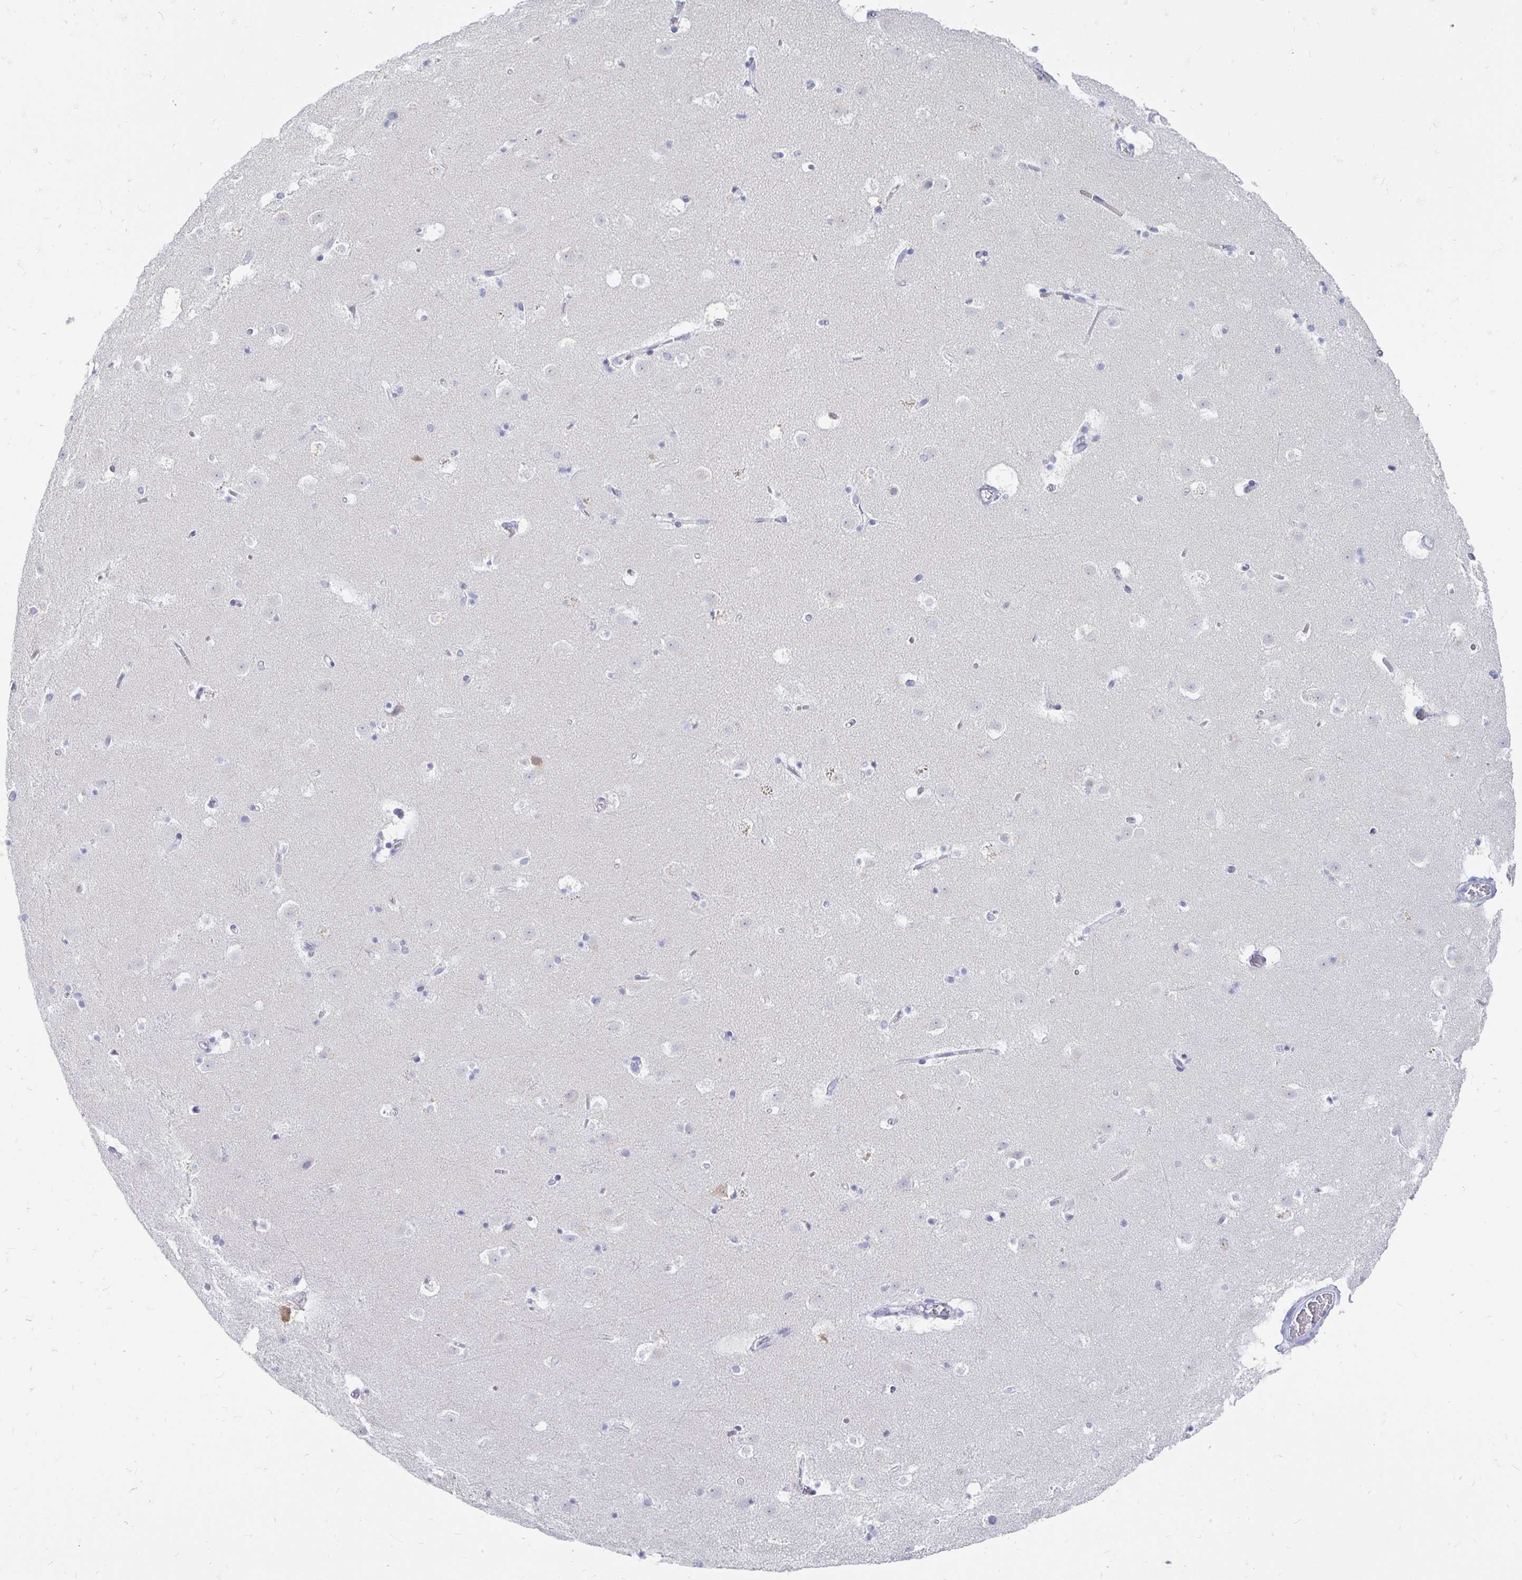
{"staining": {"intensity": "negative", "quantity": "none", "location": "none"}, "tissue": "caudate", "cell_type": "Glial cells", "image_type": "normal", "snomed": [{"axis": "morphology", "description": "Normal tissue, NOS"}, {"axis": "topography", "description": "Lateral ventricle wall"}], "caption": "IHC micrograph of benign caudate stained for a protein (brown), which displays no staining in glial cells. (Stains: DAB (3,3'-diaminobenzidine) IHC with hematoxylin counter stain, Microscopy: brightfield microscopy at high magnification).", "gene": "PEG10", "patient": {"sex": "male", "age": 37}}